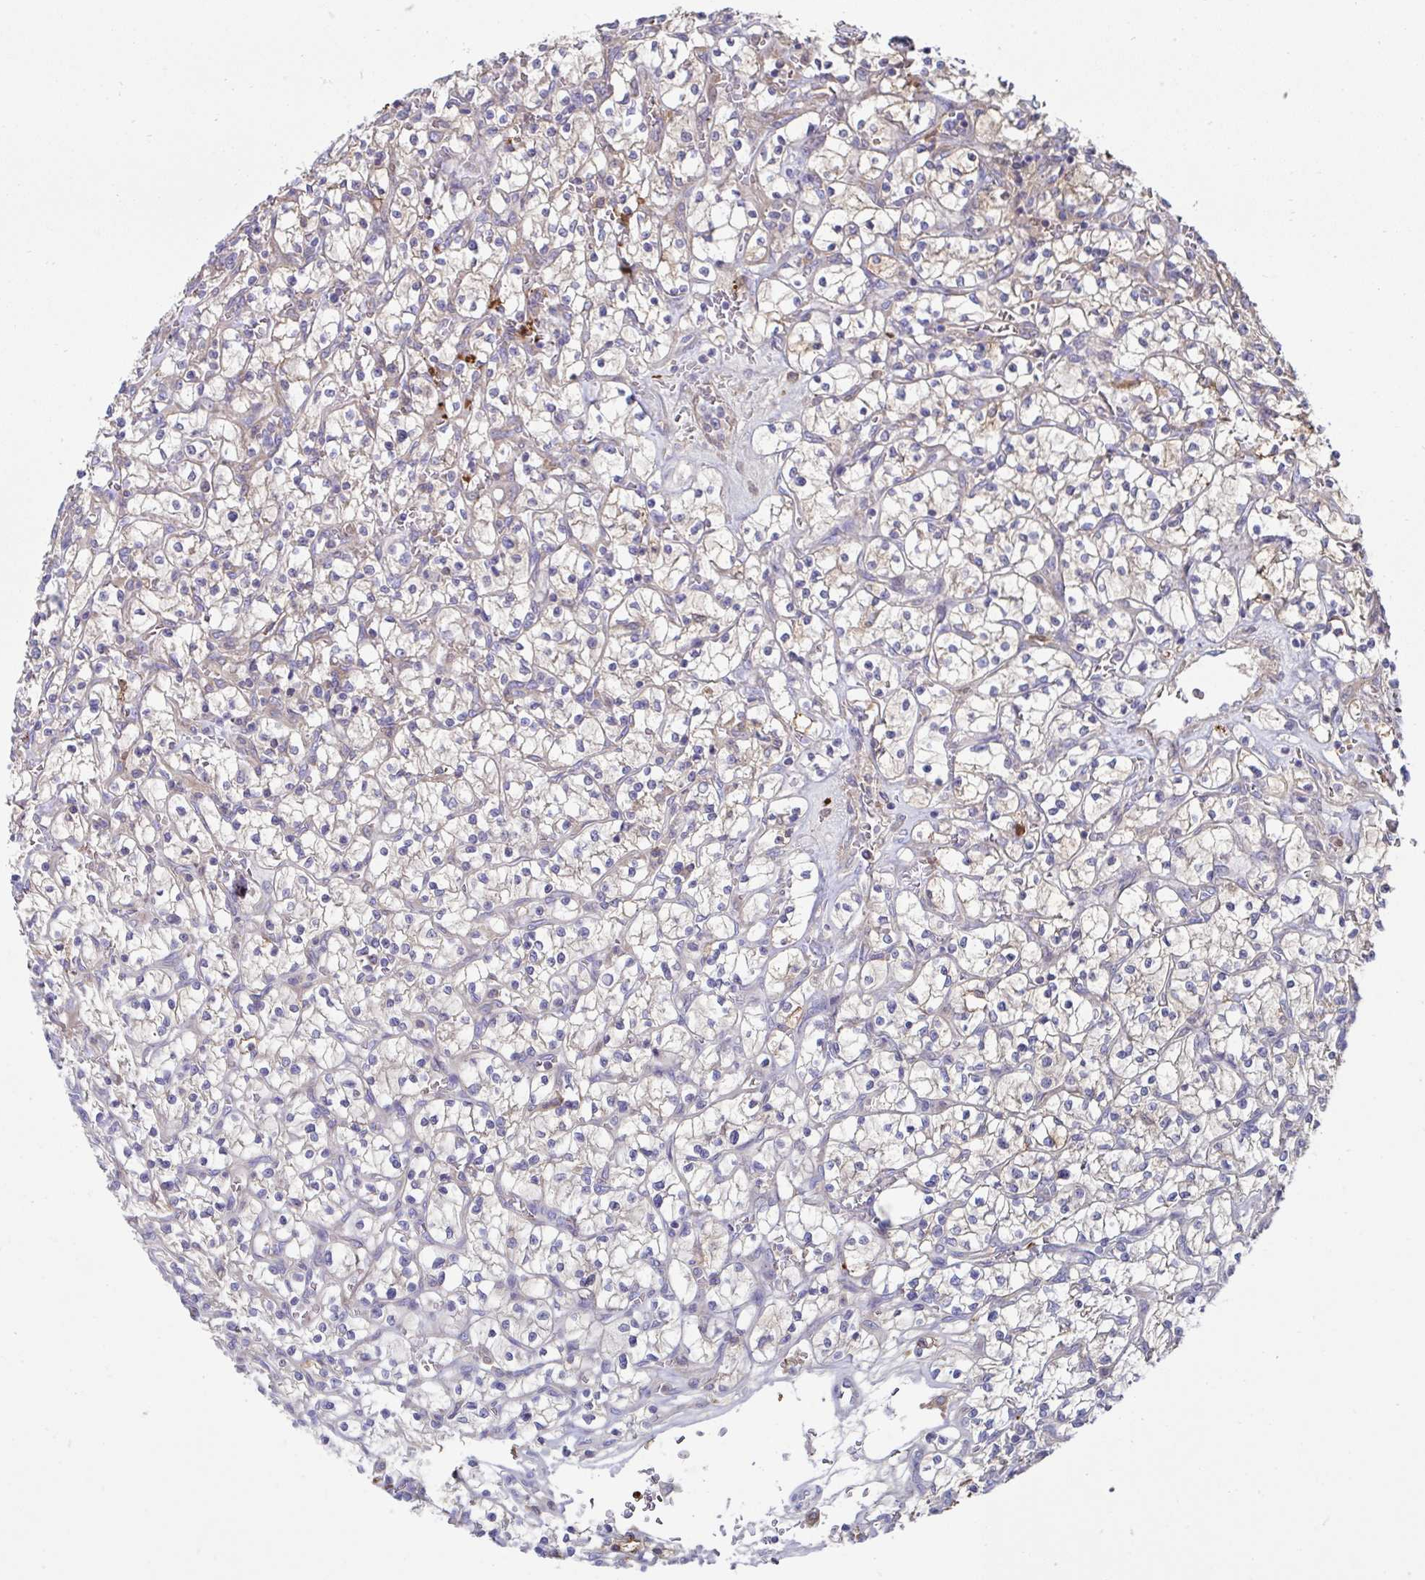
{"staining": {"intensity": "weak", "quantity": "<25%", "location": "cytoplasmic/membranous"}, "tissue": "renal cancer", "cell_type": "Tumor cells", "image_type": "cancer", "snomed": [{"axis": "morphology", "description": "Adenocarcinoma, NOS"}, {"axis": "topography", "description": "Kidney"}], "caption": "IHC photomicrograph of human adenocarcinoma (renal) stained for a protein (brown), which shows no positivity in tumor cells. The staining is performed using DAB (3,3'-diaminobenzidine) brown chromogen with nuclei counter-stained in using hematoxylin.", "gene": "FBXL13", "patient": {"sex": "female", "age": 64}}